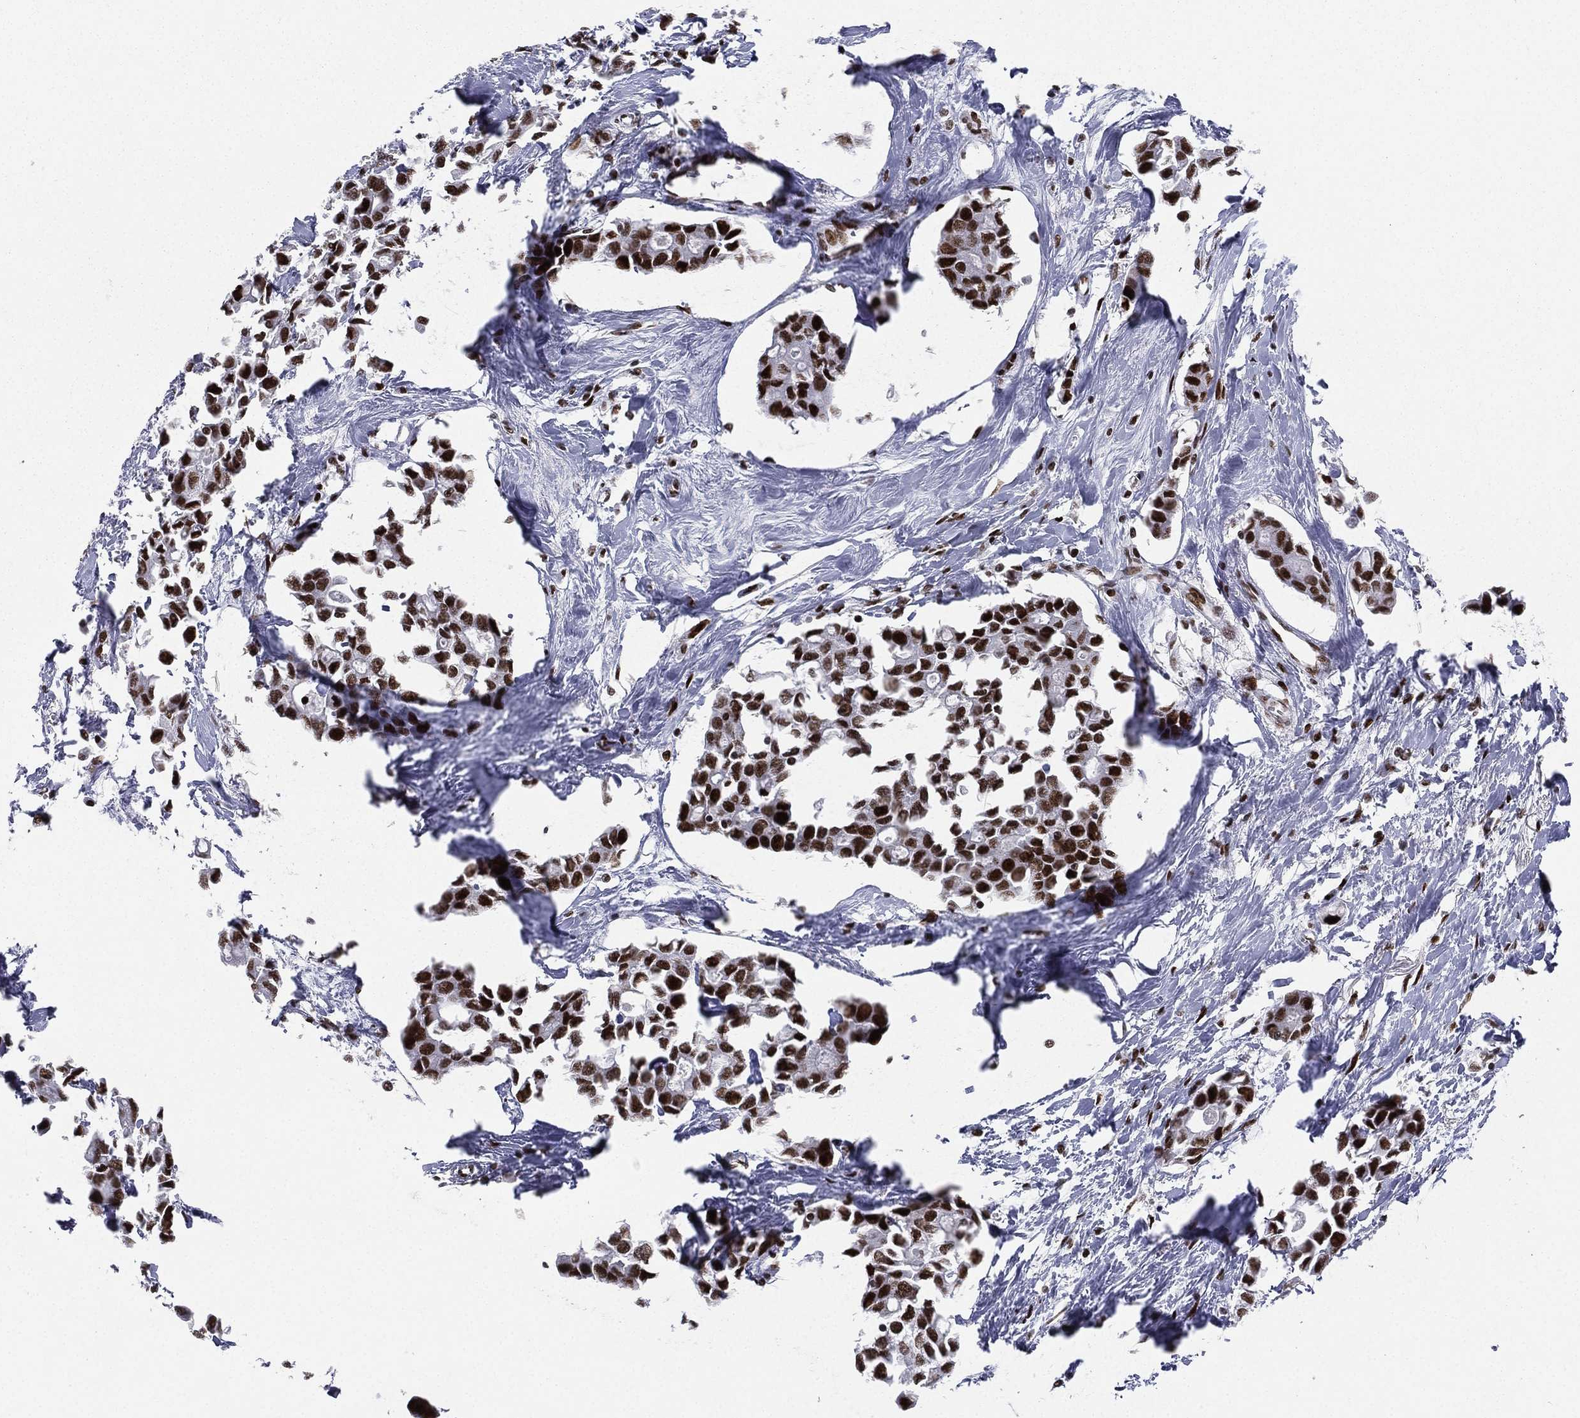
{"staining": {"intensity": "strong", "quantity": ">75%", "location": "nuclear"}, "tissue": "breast cancer", "cell_type": "Tumor cells", "image_type": "cancer", "snomed": [{"axis": "morphology", "description": "Duct carcinoma"}, {"axis": "topography", "description": "Breast"}], "caption": "Immunohistochemistry (DAB (3,3'-diaminobenzidine)) staining of human breast cancer exhibits strong nuclear protein expression in about >75% of tumor cells. The protein is shown in brown color, while the nuclei are stained blue.", "gene": "RTF1", "patient": {"sex": "female", "age": 83}}